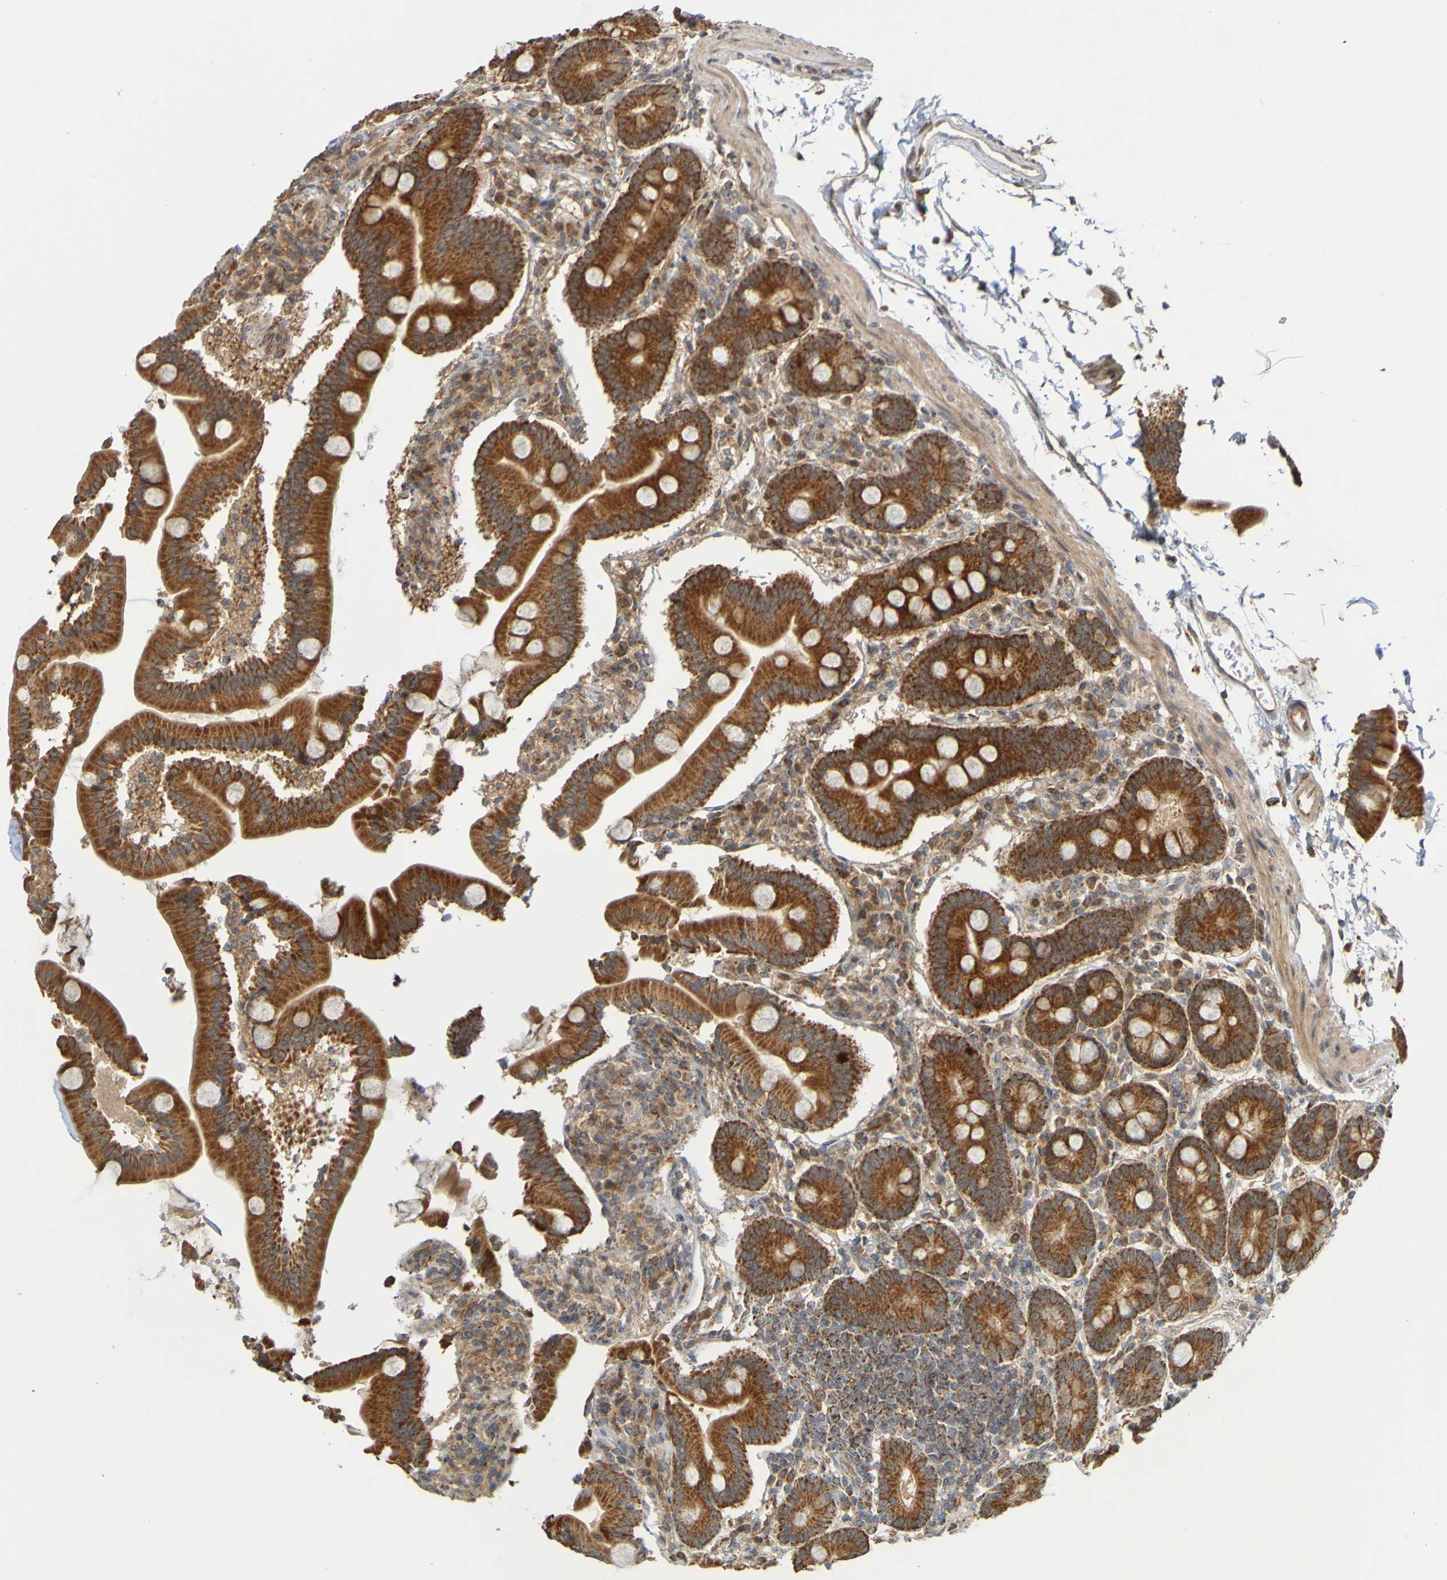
{"staining": {"intensity": "strong", "quantity": ">75%", "location": "cytoplasmic/membranous"}, "tissue": "duodenum", "cell_type": "Glandular cells", "image_type": "normal", "snomed": [{"axis": "morphology", "description": "Normal tissue, NOS"}, {"axis": "topography", "description": "Duodenum"}], "caption": "Duodenum stained with IHC displays strong cytoplasmic/membranous staining in approximately >75% of glandular cells.", "gene": "TMBIM1", "patient": {"sex": "male", "age": 54}}